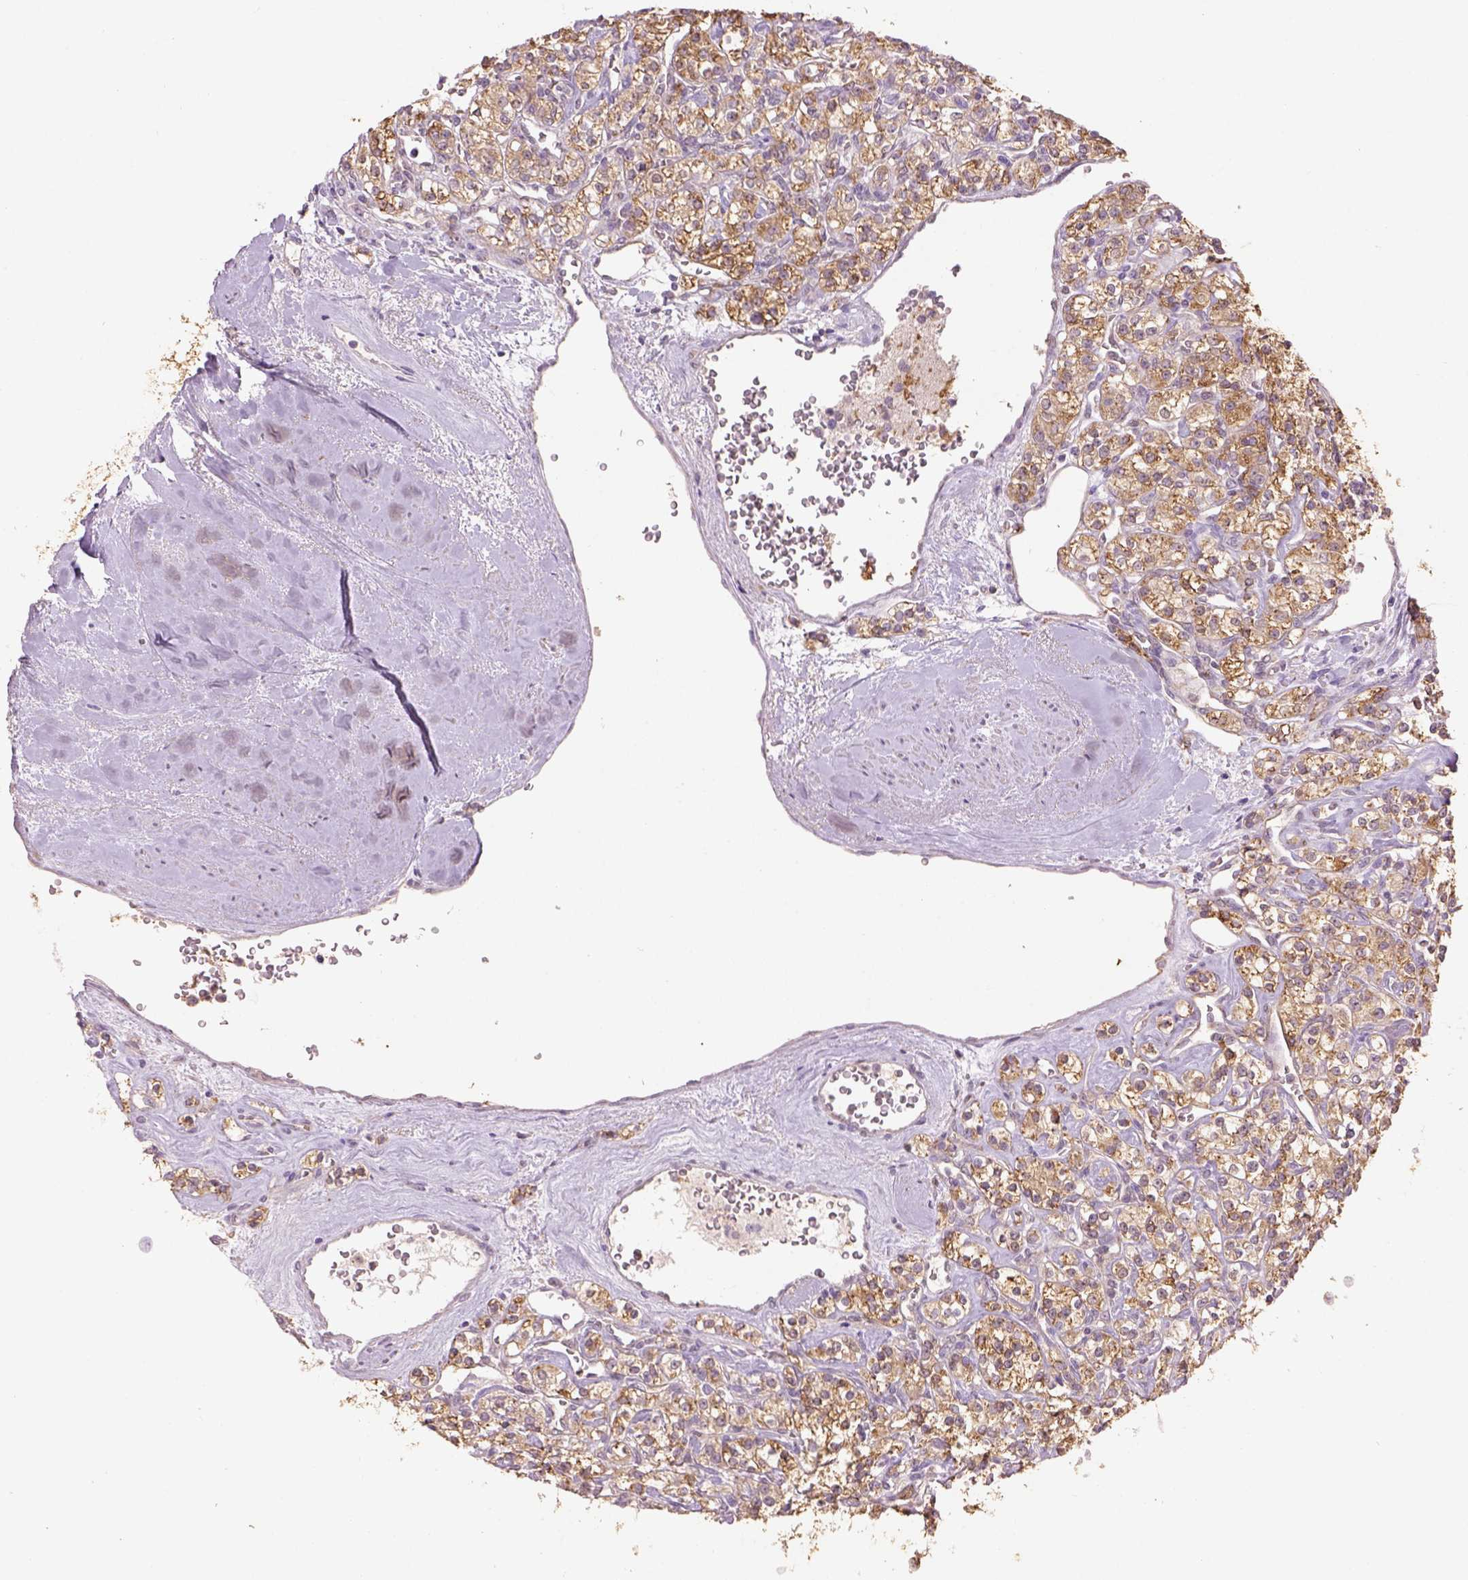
{"staining": {"intensity": "strong", "quantity": ">75%", "location": "cytoplasmic/membranous"}, "tissue": "renal cancer", "cell_type": "Tumor cells", "image_type": "cancer", "snomed": [{"axis": "morphology", "description": "Adenocarcinoma, NOS"}, {"axis": "topography", "description": "Kidney"}], "caption": "DAB immunohistochemical staining of human renal cancer (adenocarcinoma) exhibits strong cytoplasmic/membranous protein staining in approximately >75% of tumor cells.", "gene": "AP2B1", "patient": {"sex": "male", "age": 77}}